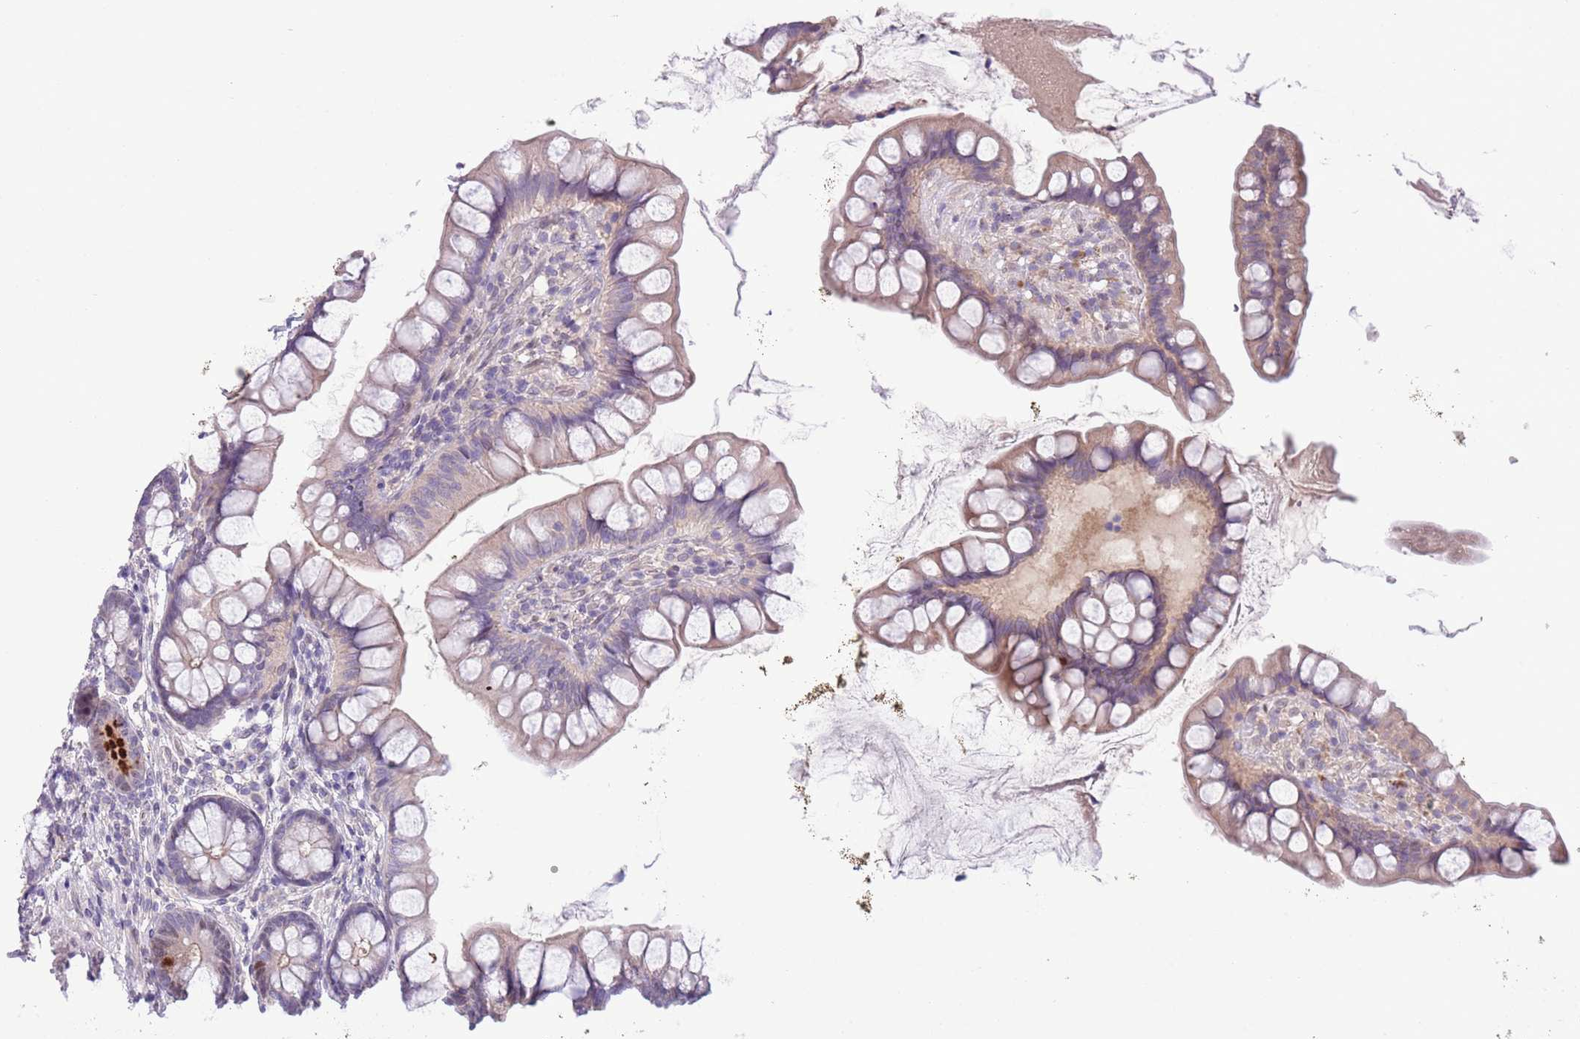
{"staining": {"intensity": "strong", "quantity": "<25%", "location": "cytoplasmic/membranous"}, "tissue": "small intestine", "cell_type": "Glandular cells", "image_type": "normal", "snomed": [{"axis": "morphology", "description": "Normal tissue, NOS"}, {"axis": "topography", "description": "Small intestine"}], "caption": "Immunohistochemical staining of normal human small intestine shows strong cytoplasmic/membranous protein staining in approximately <25% of glandular cells.", "gene": "CCND2", "patient": {"sex": "male", "age": 70}}